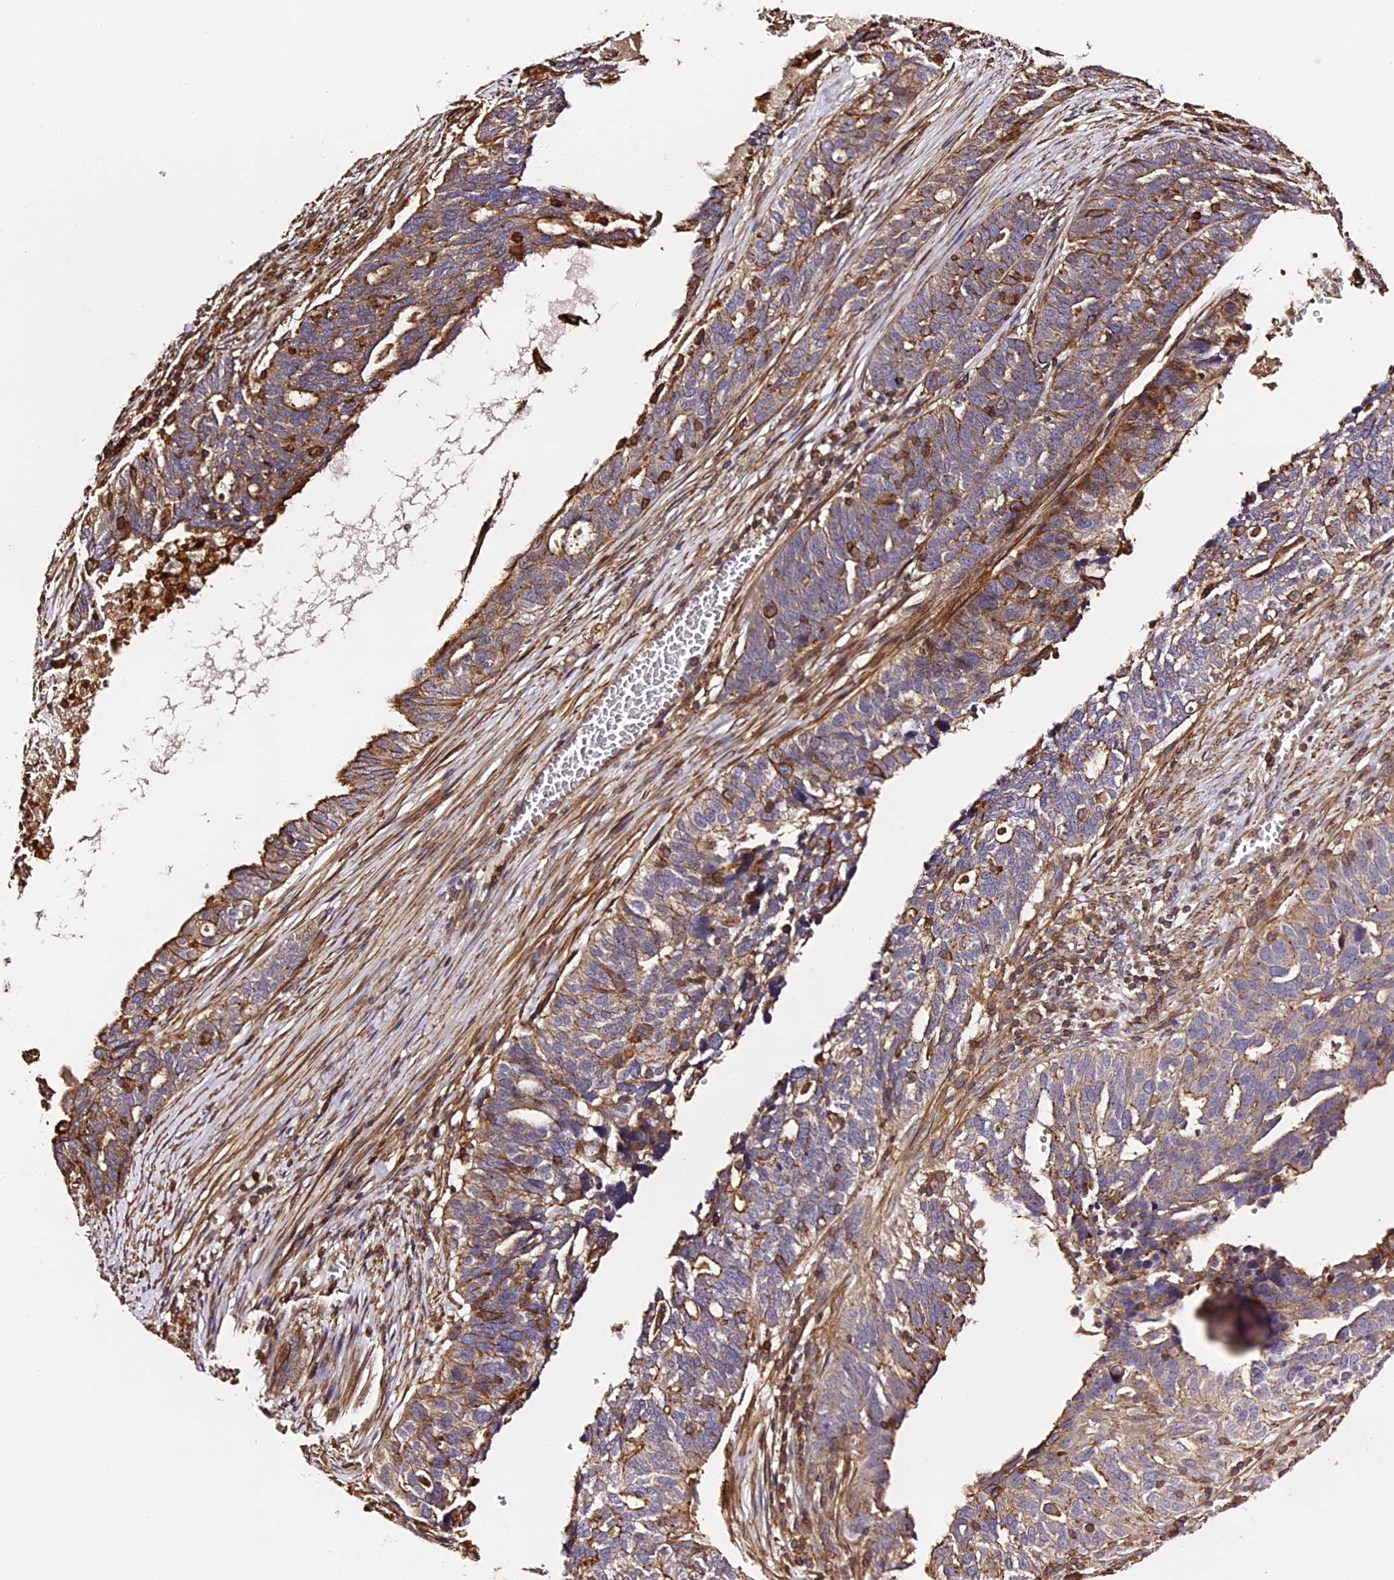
{"staining": {"intensity": "moderate", "quantity": ">75%", "location": "cytoplasmic/membranous"}, "tissue": "ovarian cancer", "cell_type": "Tumor cells", "image_type": "cancer", "snomed": [{"axis": "morphology", "description": "Cystadenocarcinoma, serous, NOS"}, {"axis": "topography", "description": "Ovary"}], "caption": "Ovarian cancer (serous cystadenocarcinoma) was stained to show a protein in brown. There is medium levels of moderate cytoplasmic/membranous staining in approximately >75% of tumor cells.", "gene": "RAPSN", "patient": {"sex": "female", "age": 59}}